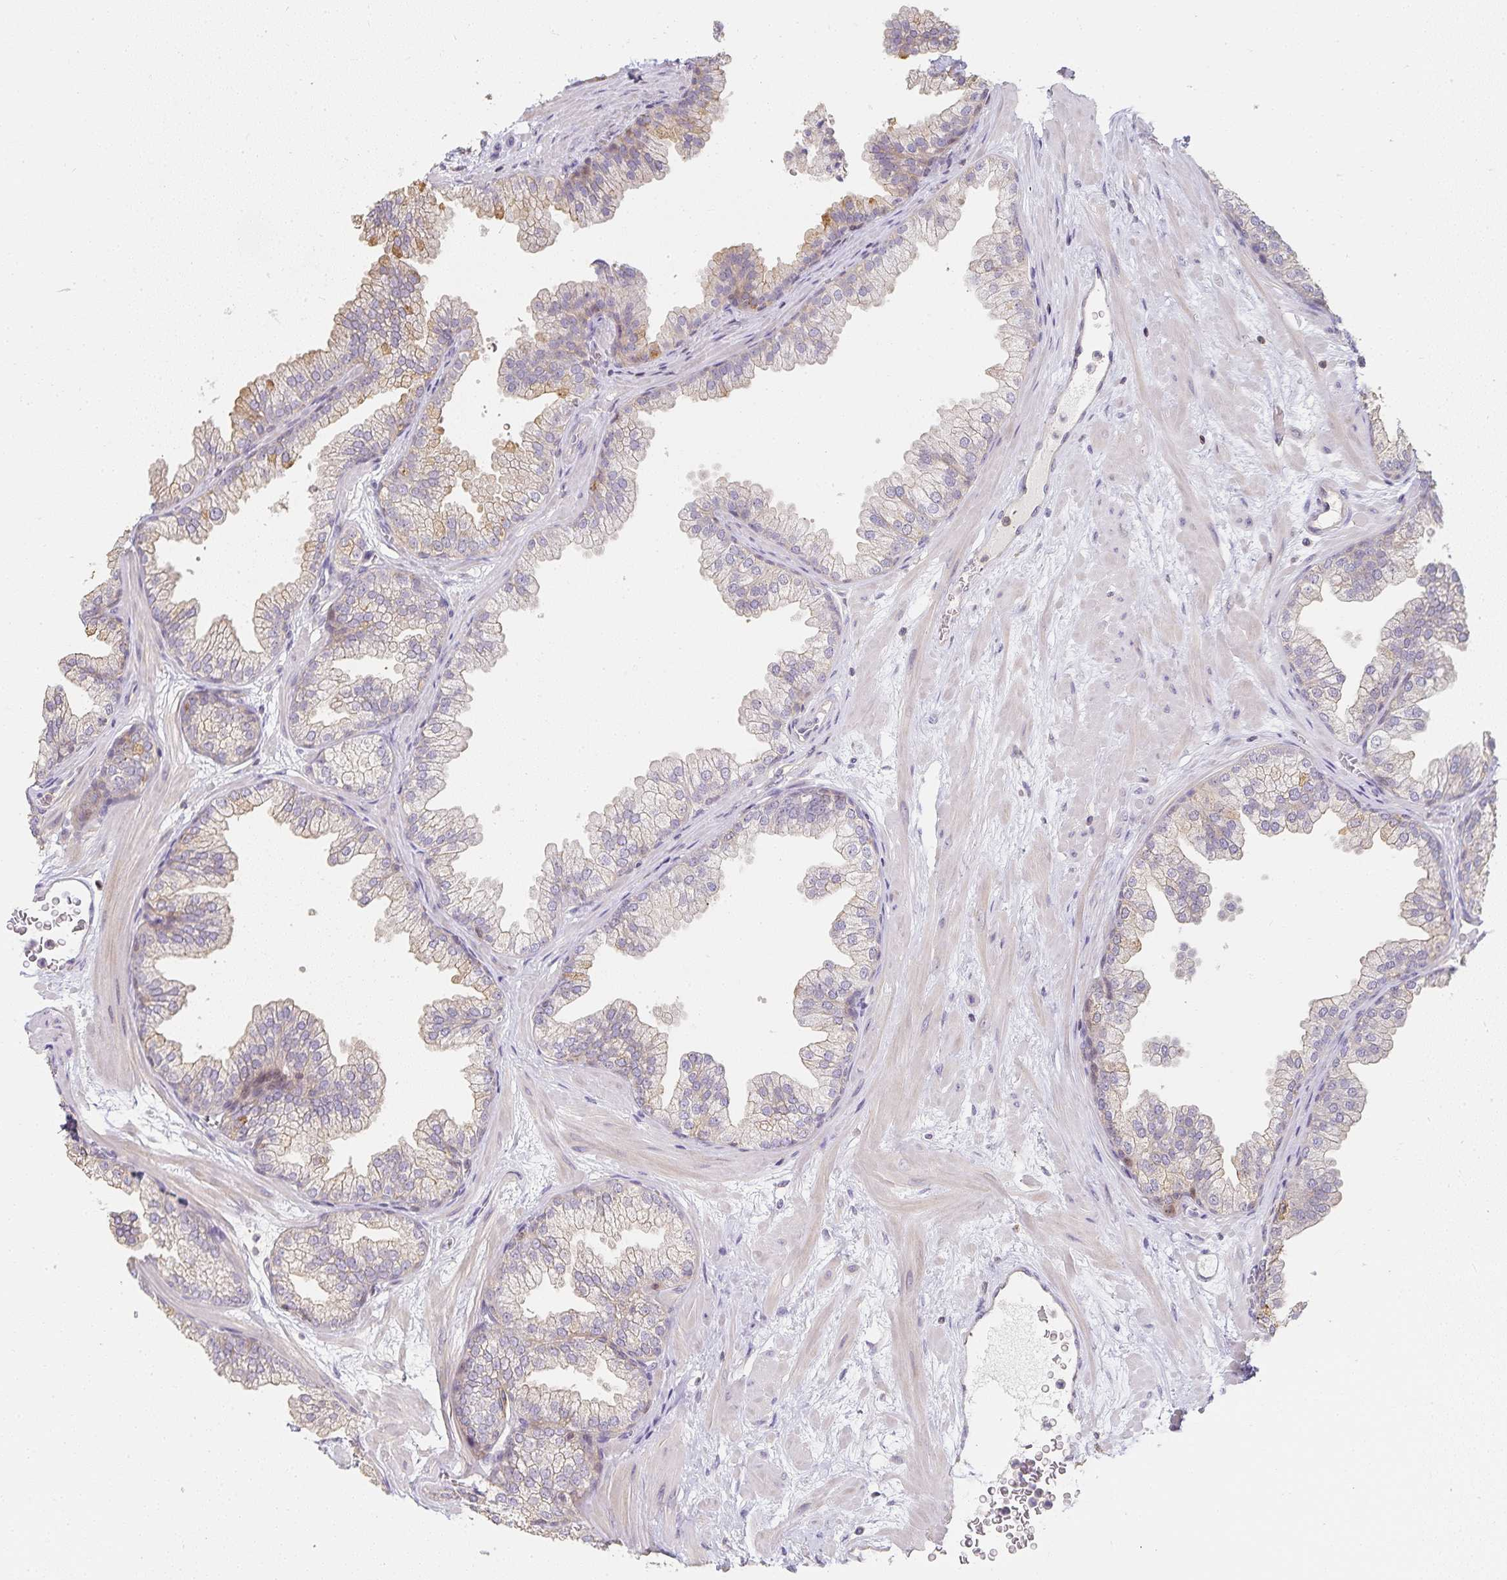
{"staining": {"intensity": "weak", "quantity": "<25%", "location": "cytoplasmic/membranous"}, "tissue": "prostate", "cell_type": "Glandular cells", "image_type": "normal", "snomed": [{"axis": "morphology", "description": "Normal tissue, NOS"}, {"axis": "topography", "description": "Prostate"}], "caption": "The histopathology image displays no significant expression in glandular cells of prostate.", "gene": "GATA3", "patient": {"sex": "male", "age": 37}}